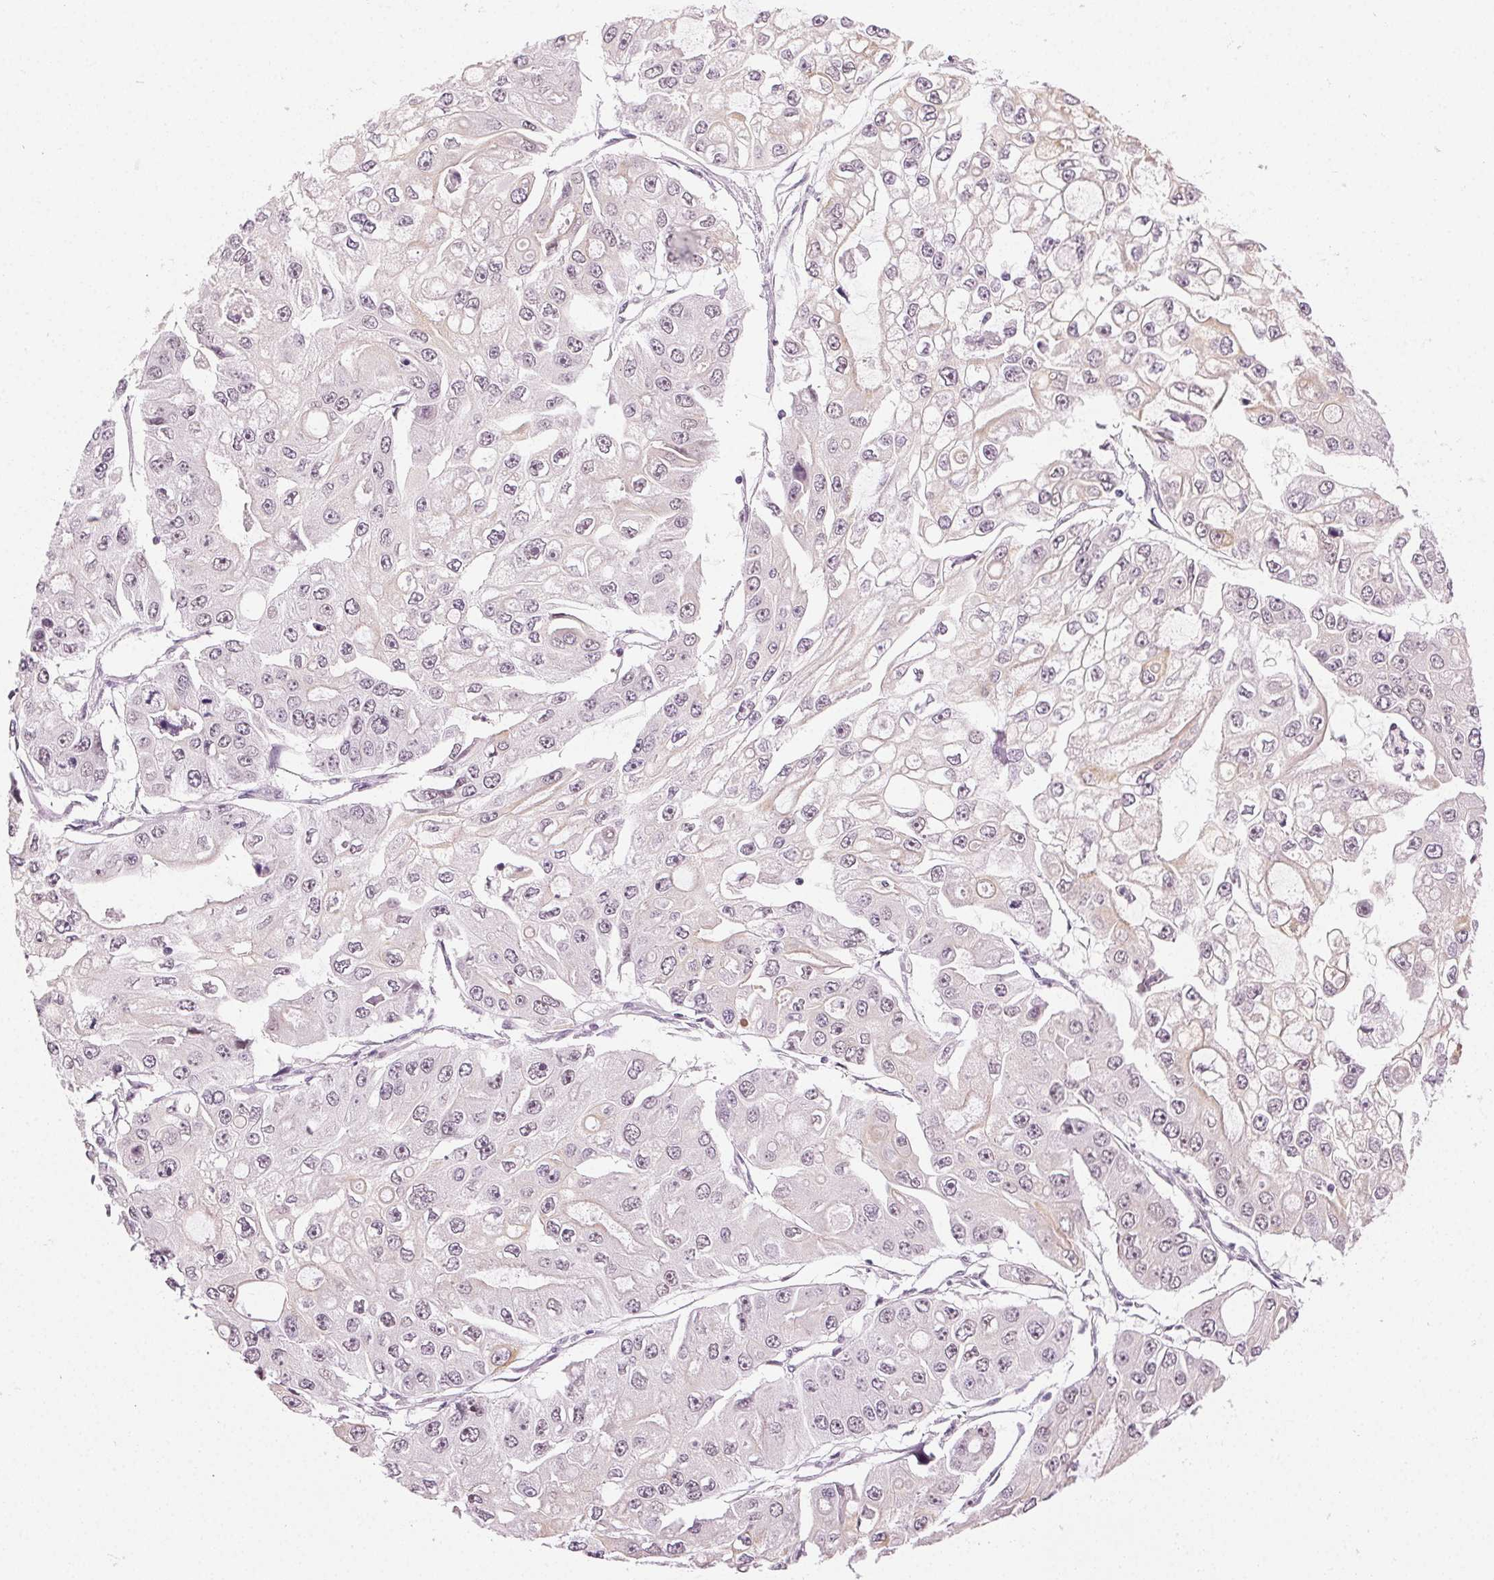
{"staining": {"intensity": "negative", "quantity": "none", "location": "none"}, "tissue": "ovarian cancer", "cell_type": "Tumor cells", "image_type": "cancer", "snomed": [{"axis": "morphology", "description": "Cystadenocarcinoma, serous, NOS"}, {"axis": "topography", "description": "Ovary"}], "caption": "Immunohistochemistry (IHC) photomicrograph of neoplastic tissue: ovarian cancer stained with DAB (3,3'-diaminobenzidine) reveals no significant protein positivity in tumor cells.", "gene": "AIF1L", "patient": {"sex": "female", "age": 56}}